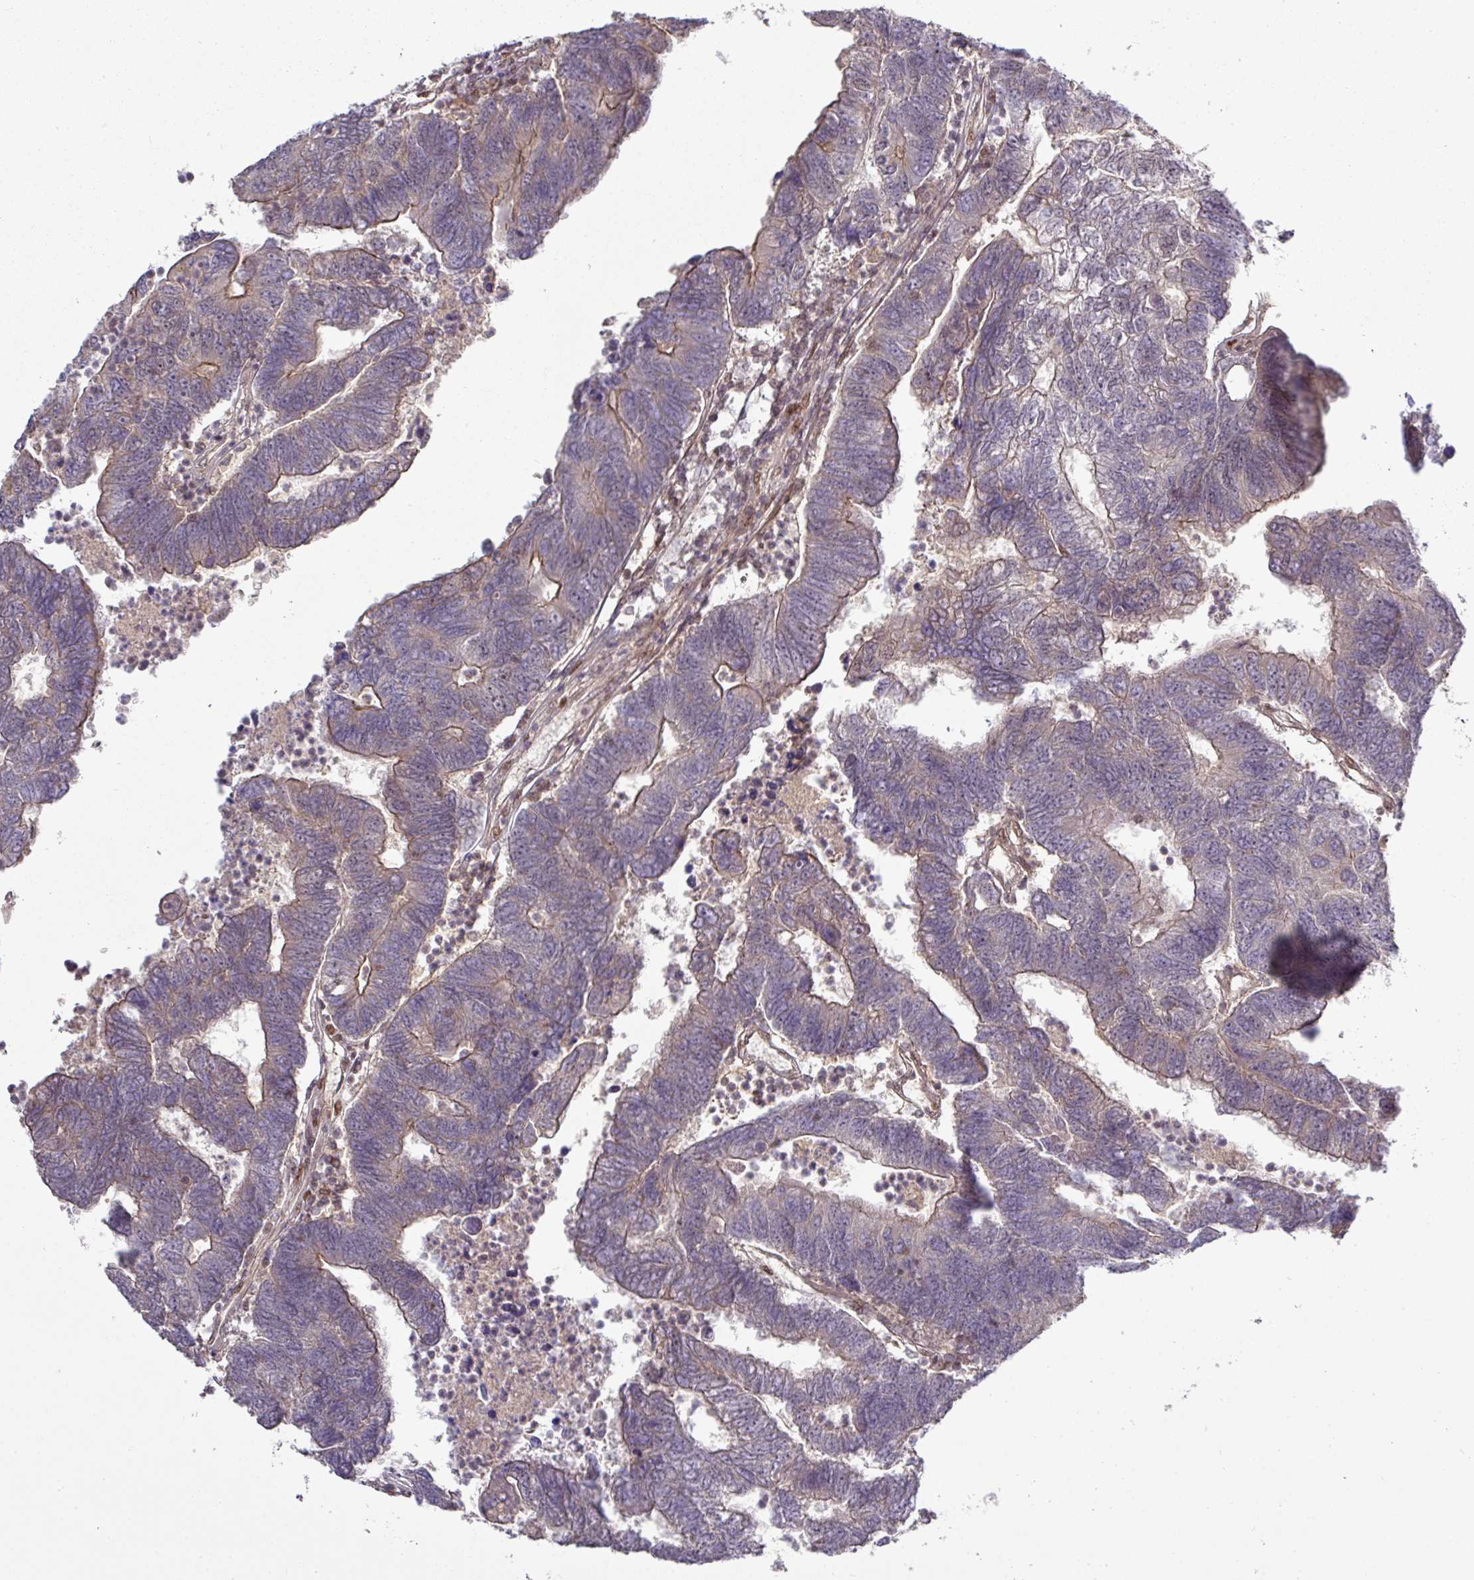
{"staining": {"intensity": "weak", "quantity": "25%-75%", "location": "cytoplasmic/membranous"}, "tissue": "colorectal cancer", "cell_type": "Tumor cells", "image_type": "cancer", "snomed": [{"axis": "morphology", "description": "Adenocarcinoma, NOS"}, {"axis": "topography", "description": "Colon"}], "caption": "Immunohistochemistry image of adenocarcinoma (colorectal) stained for a protein (brown), which exhibits low levels of weak cytoplasmic/membranous positivity in approximately 25%-75% of tumor cells.", "gene": "CIC", "patient": {"sex": "female", "age": 48}}